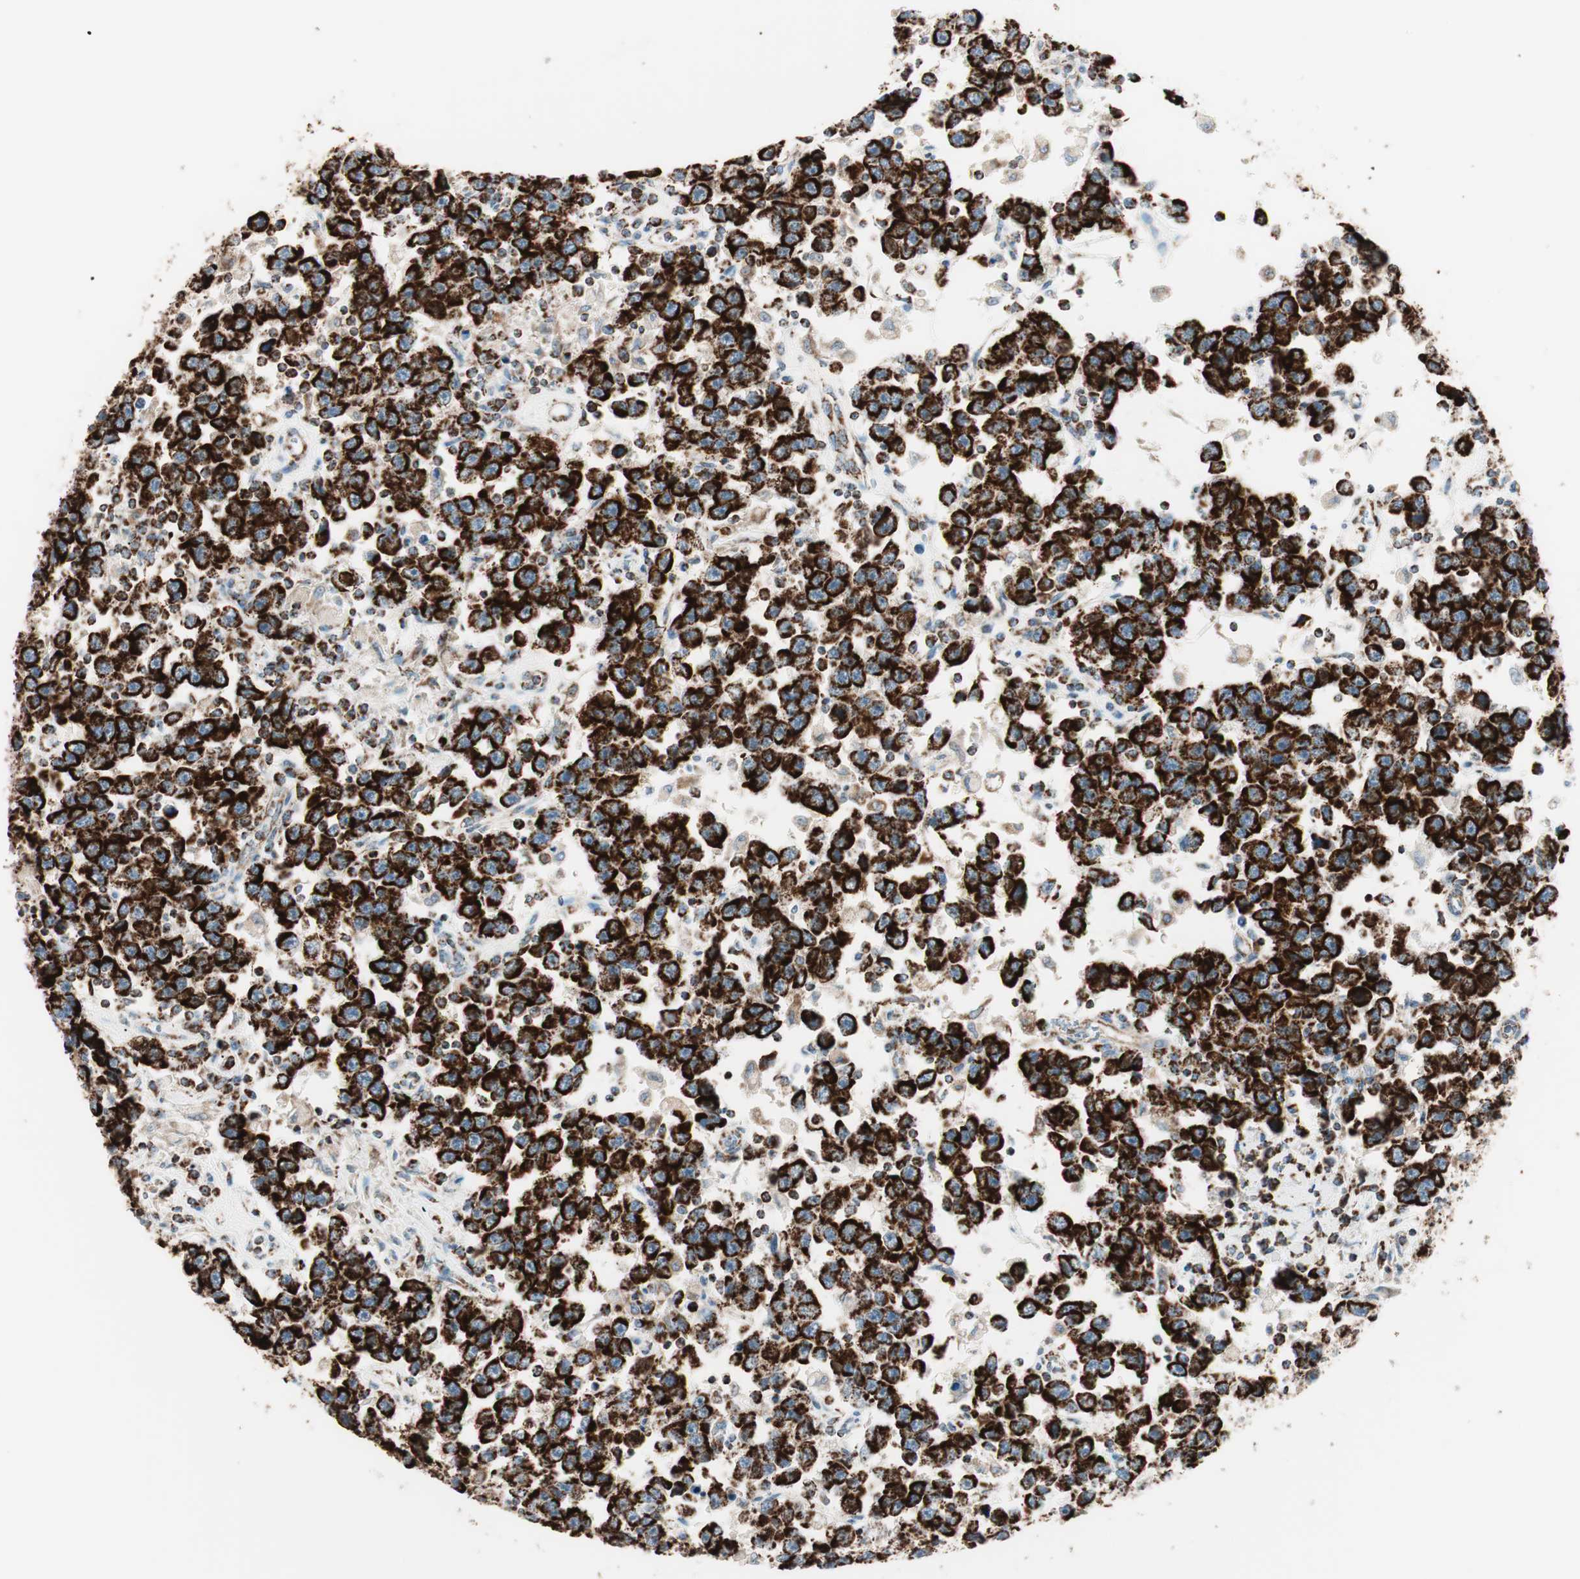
{"staining": {"intensity": "strong", "quantity": ">75%", "location": "cytoplasmic/membranous"}, "tissue": "testis cancer", "cell_type": "Tumor cells", "image_type": "cancer", "snomed": [{"axis": "morphology", "description": "Seminoma, NOS"}, {"axis": "topography", "description": "Testis"}], "caption": "Immunohistochemistry (IHC) histopathology image of neoplastic tissue: human testis cancer (seminoma) stained using IHC demonstrates high levels of strong protein expression localized specifically in the cytoplasmic/membranous of tumor cells, appearing as a cytoplasmic/membranous brown color.", "gene": "TOMM20", "patient": {"sex": "male", "age": 41}}